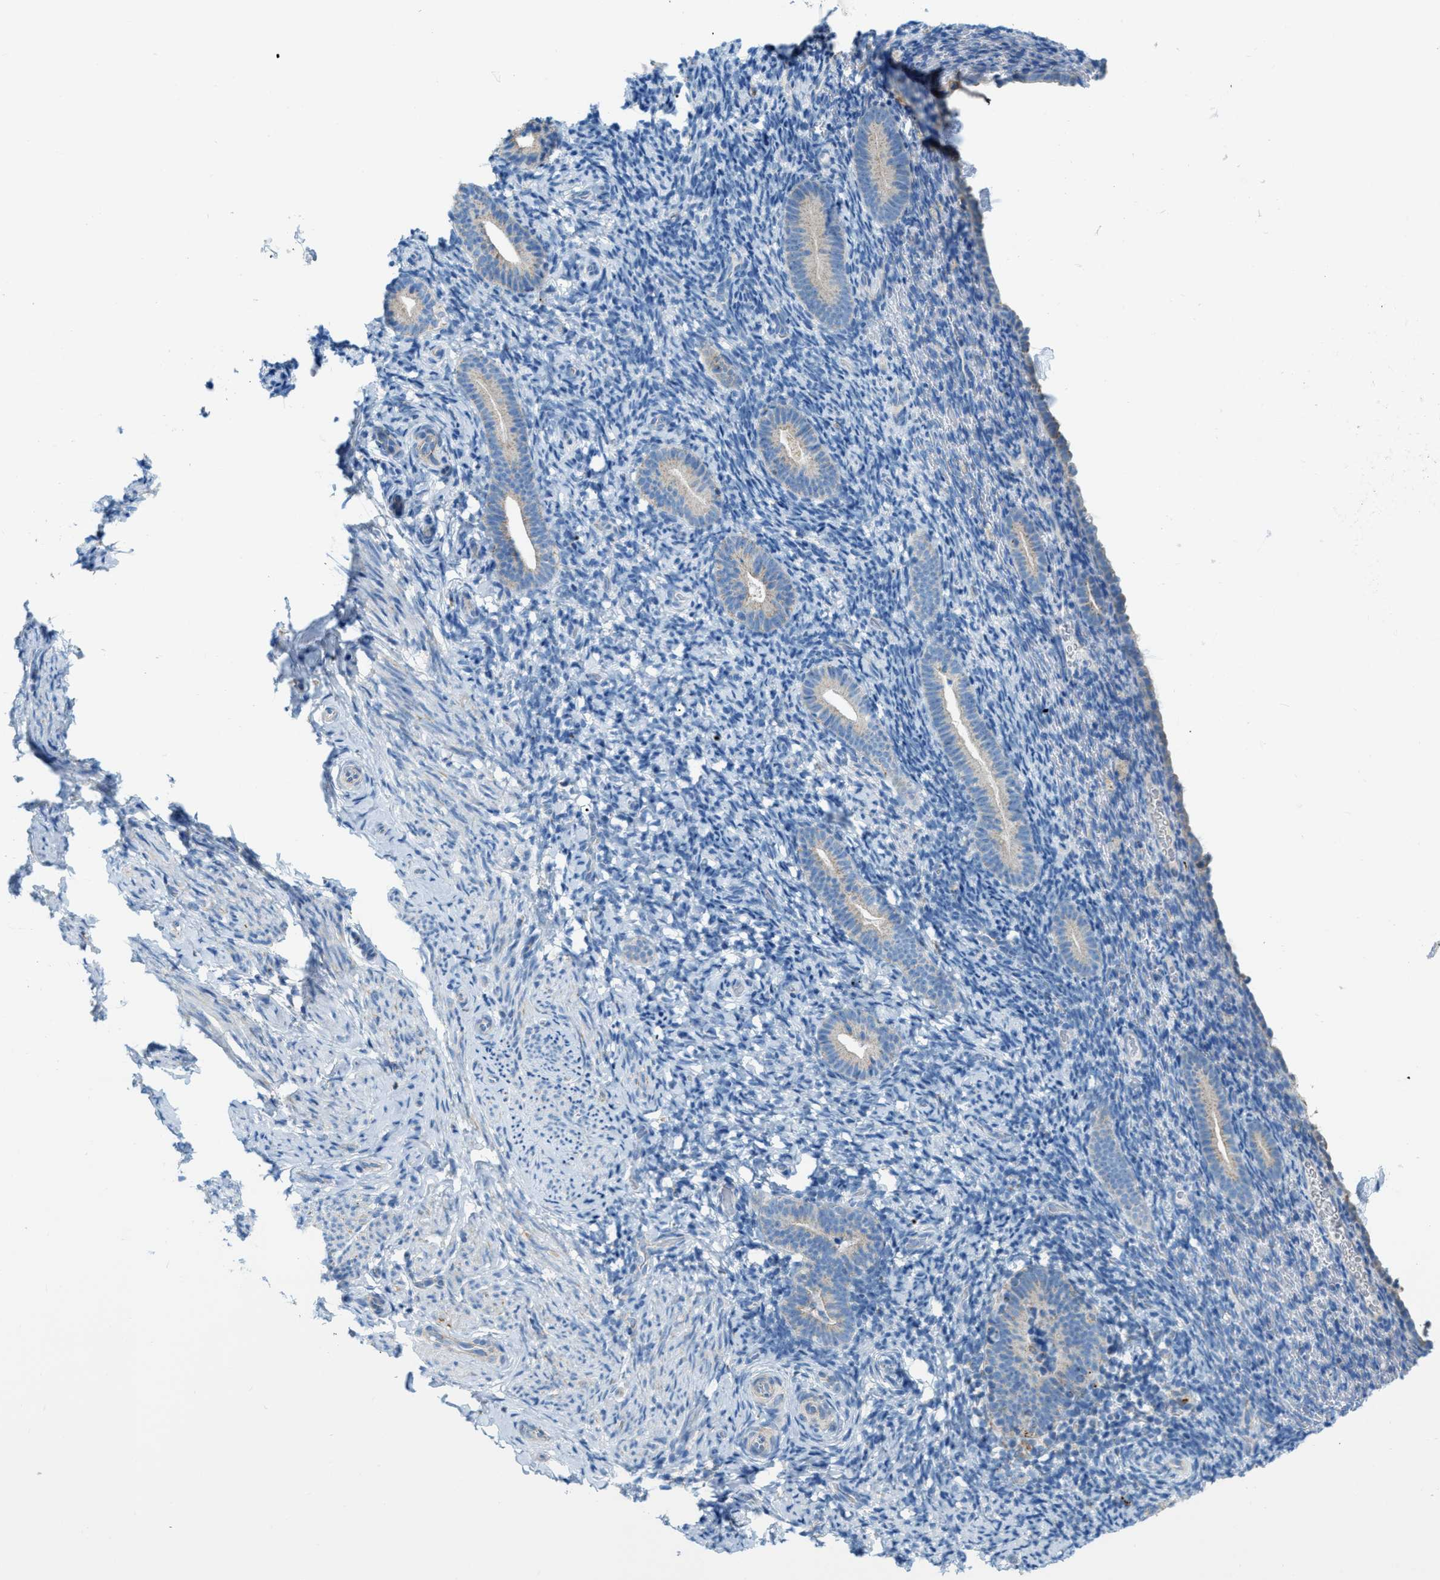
{"staining": {"intensity": "negative", "quantity": "none", "location": "none"}, "tissue": "endometrium", "cell_type": "Cells in endometrial stroma", "image_type": "normal", "snomed": [{"axis": "morphology", "description": "Normal tissue, NOS"}, {"axis": "topography", "description": "Endometrium"}], "caption": "A histopathology image of human endometrium is negative for staining in cells in endometrial stroma.", "gene": "JADE1", "patient": {"sex": "female", "age": 51}}